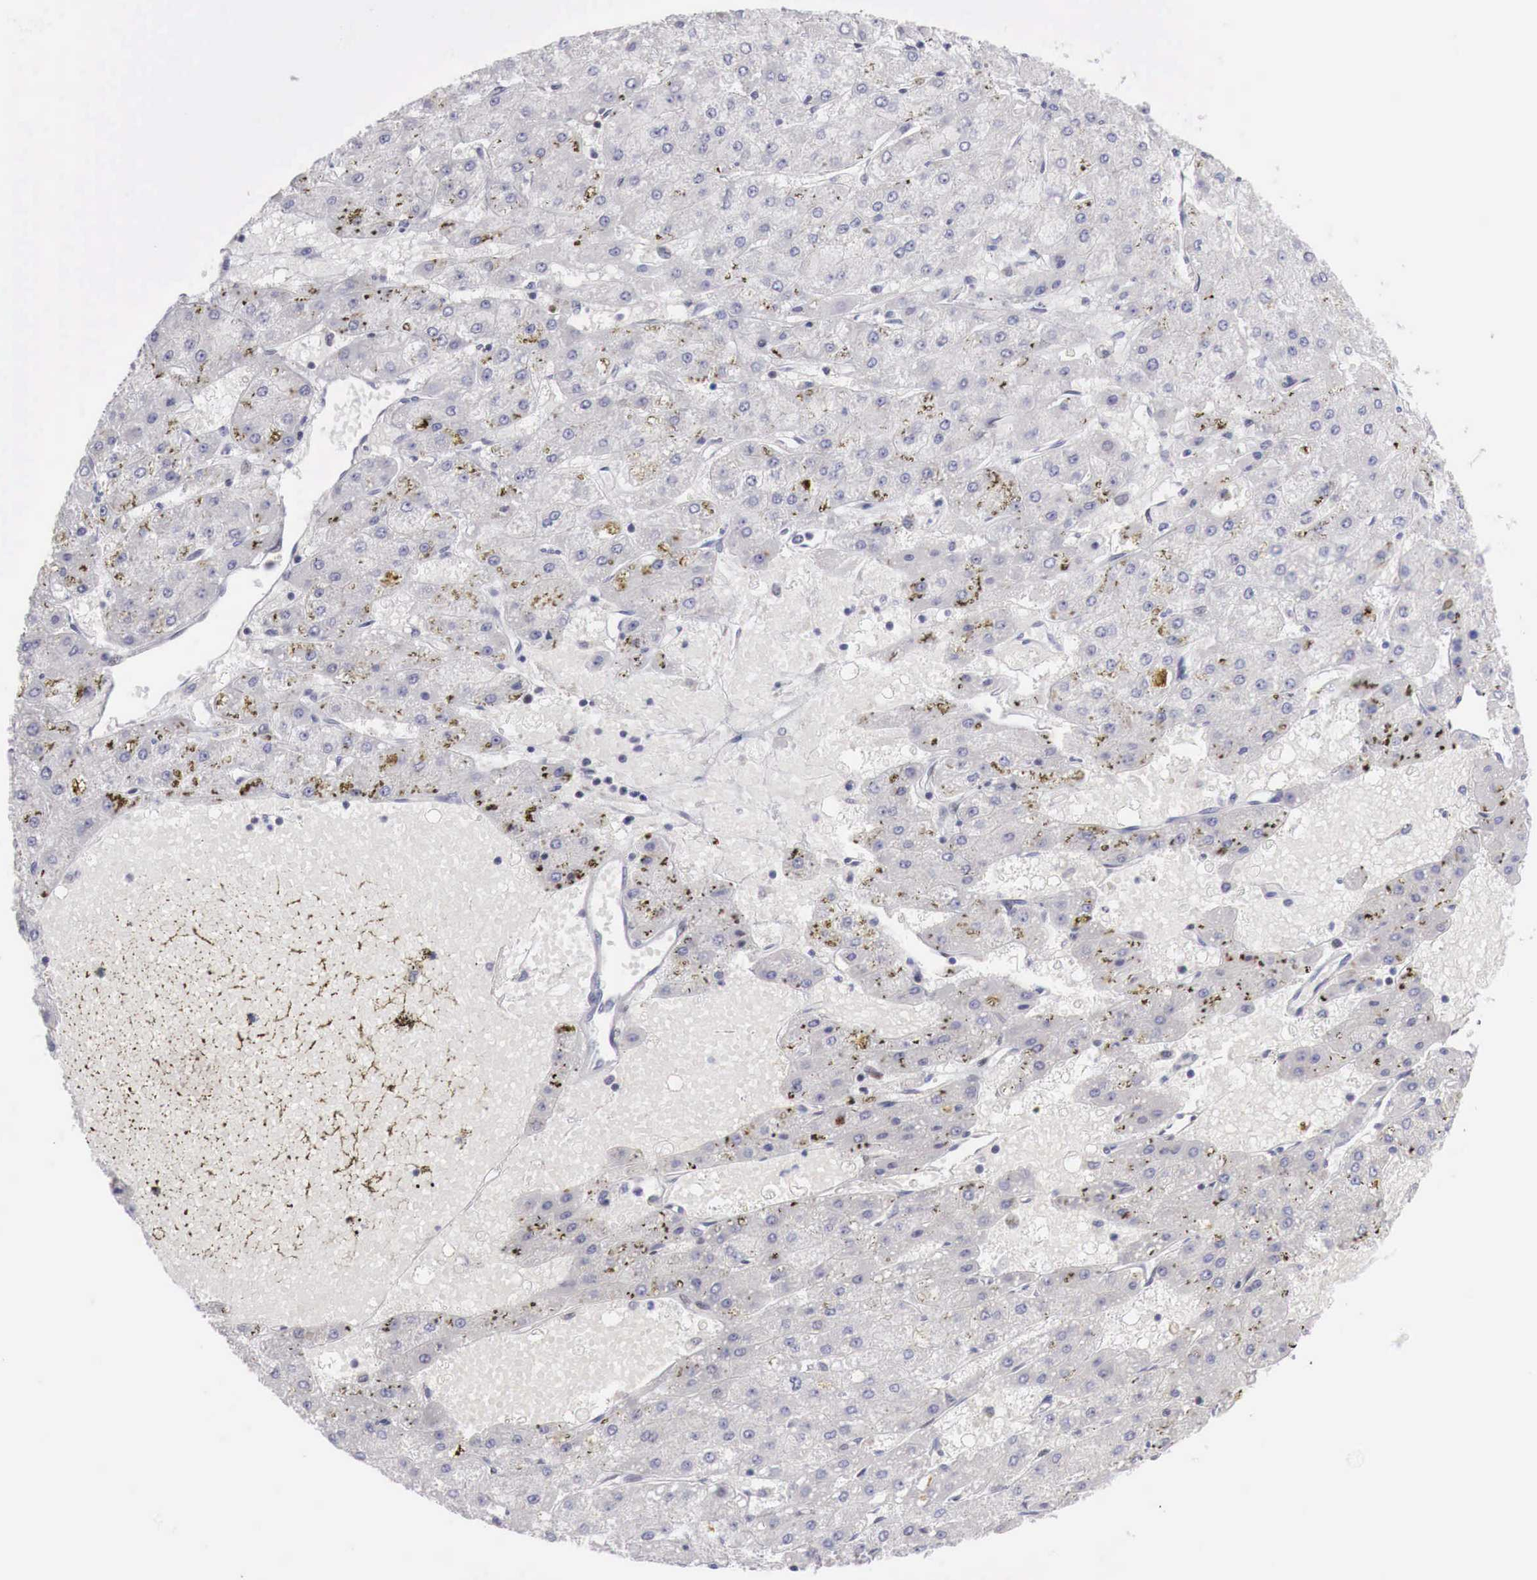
{"staining": {"intensity": "negative", "quantity": "none", "location": "none"}, "tissue": "liver cancer", "cell_type": "Tumor cells", "image_type": "cancer", "snomed": [{"axis": "morphology", "description": "Carcinoma, Hepatocellular, NOS"}, {"axis": "topography", "description": "Liver"}], "caption": "An immunohistochemistry histopathology image of liver cancer (hepatocellular carcinoma) is shown. There is no staining in tumor cells of liver cancer (hepatocellular carcinoma).", "gene": "CLCN5", "patient": {"sex": "female", "age": 52}}